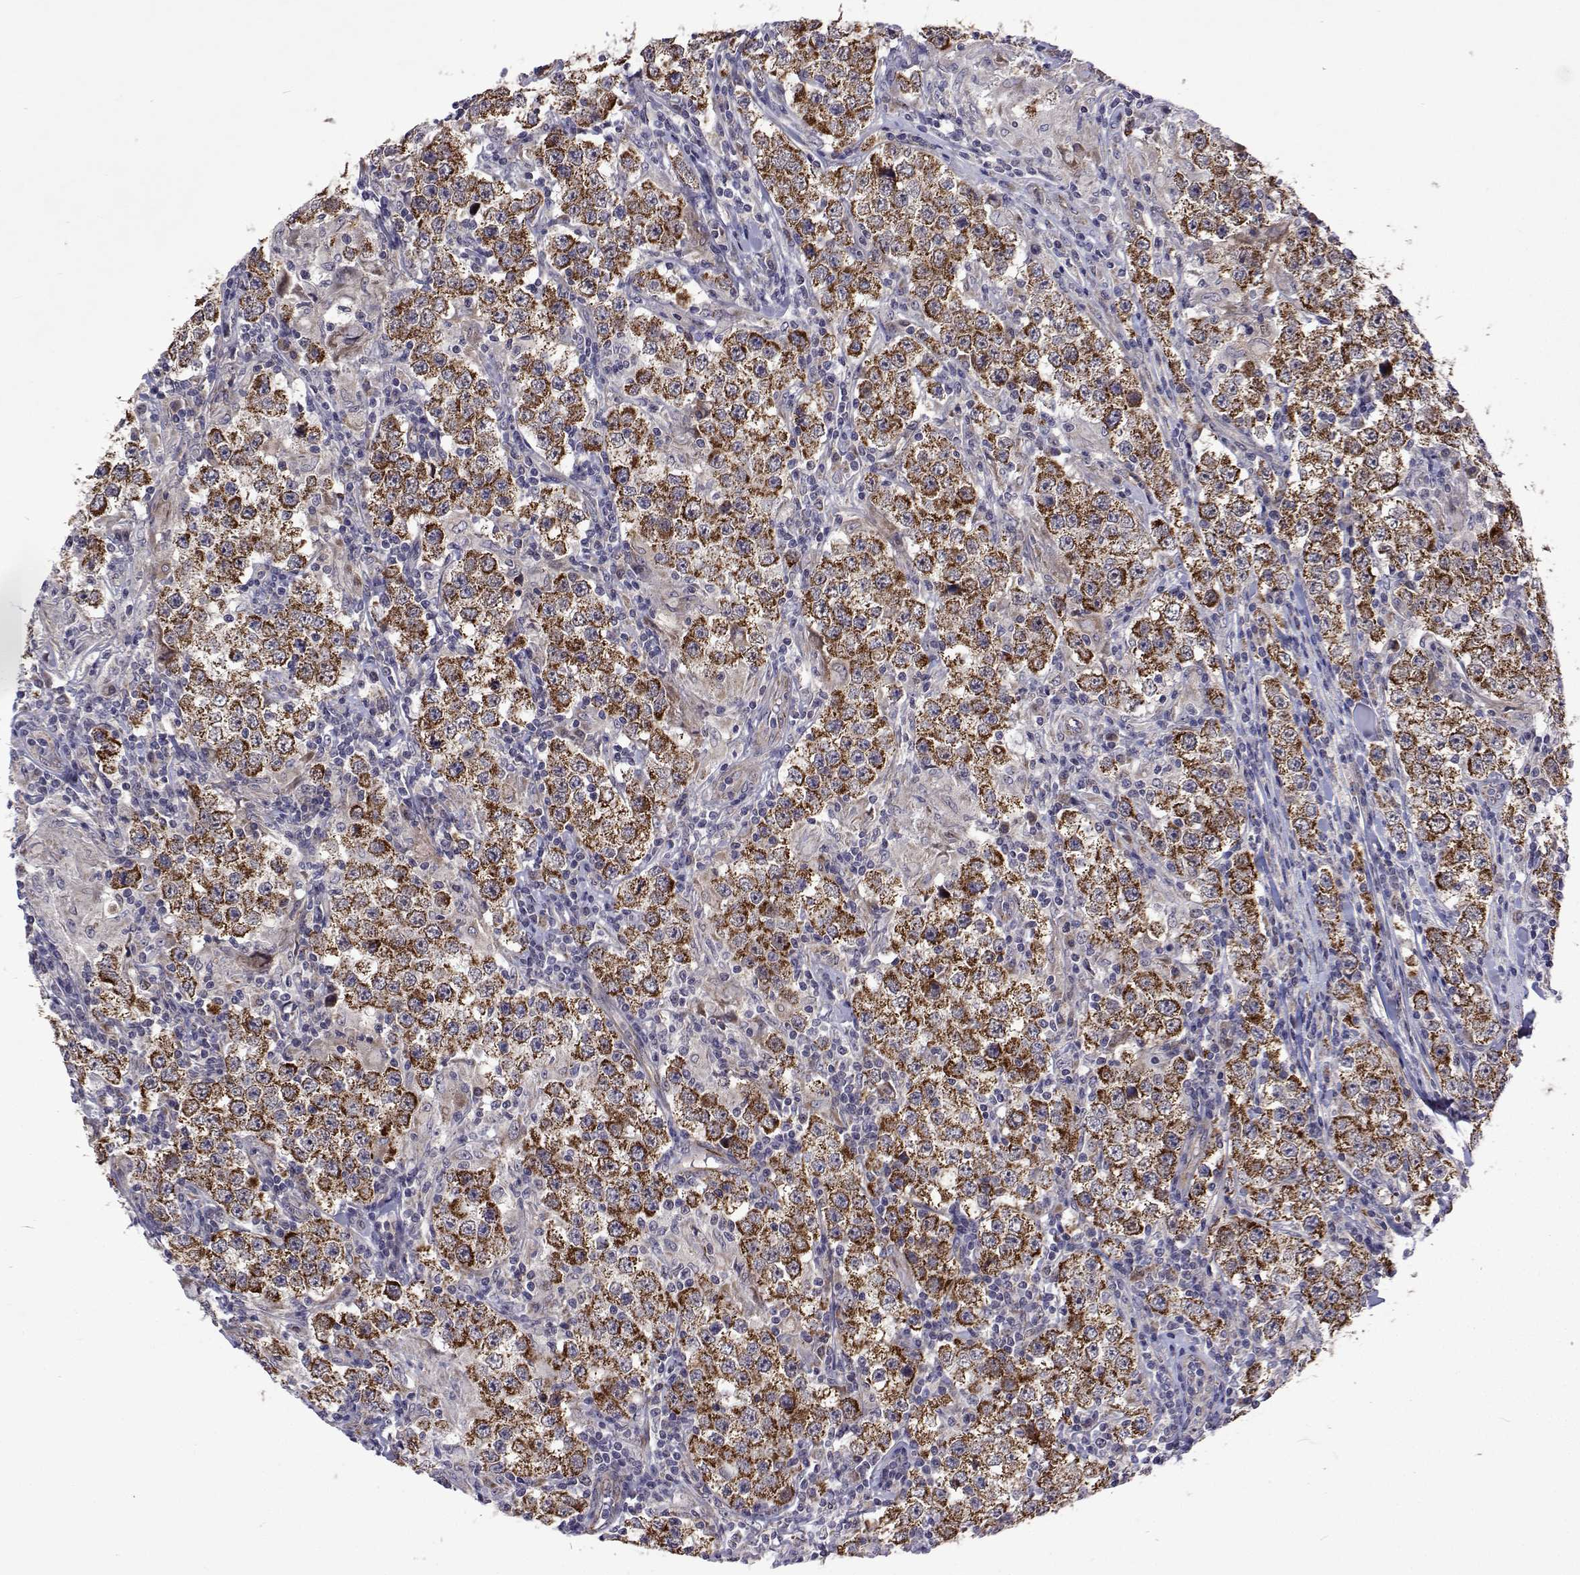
{"staining": {"intensity": "strong", "quantity": ">75%", "location": "cytoplasmic/membranous"}, "tissue": "testis cancer", "cell_type": "Tumor cells", "image_type": "cancer", "snomed": [{"axis": "morphology", "description": "Seminoma, NOS"}, {"axis": "morphology", "description": "Carcinoma, Embryonal, NOS"}, {"axis": "topography", "description": "Testis"}], "caption": "Protein expression by IHC exhibits strong cytoplasmic/membranous staining in approximately >75% of tumor cells in embryonal carcinoma (testis).", "gene": "DHTKD1", "patient": {"sex": "male", "age": 41}}